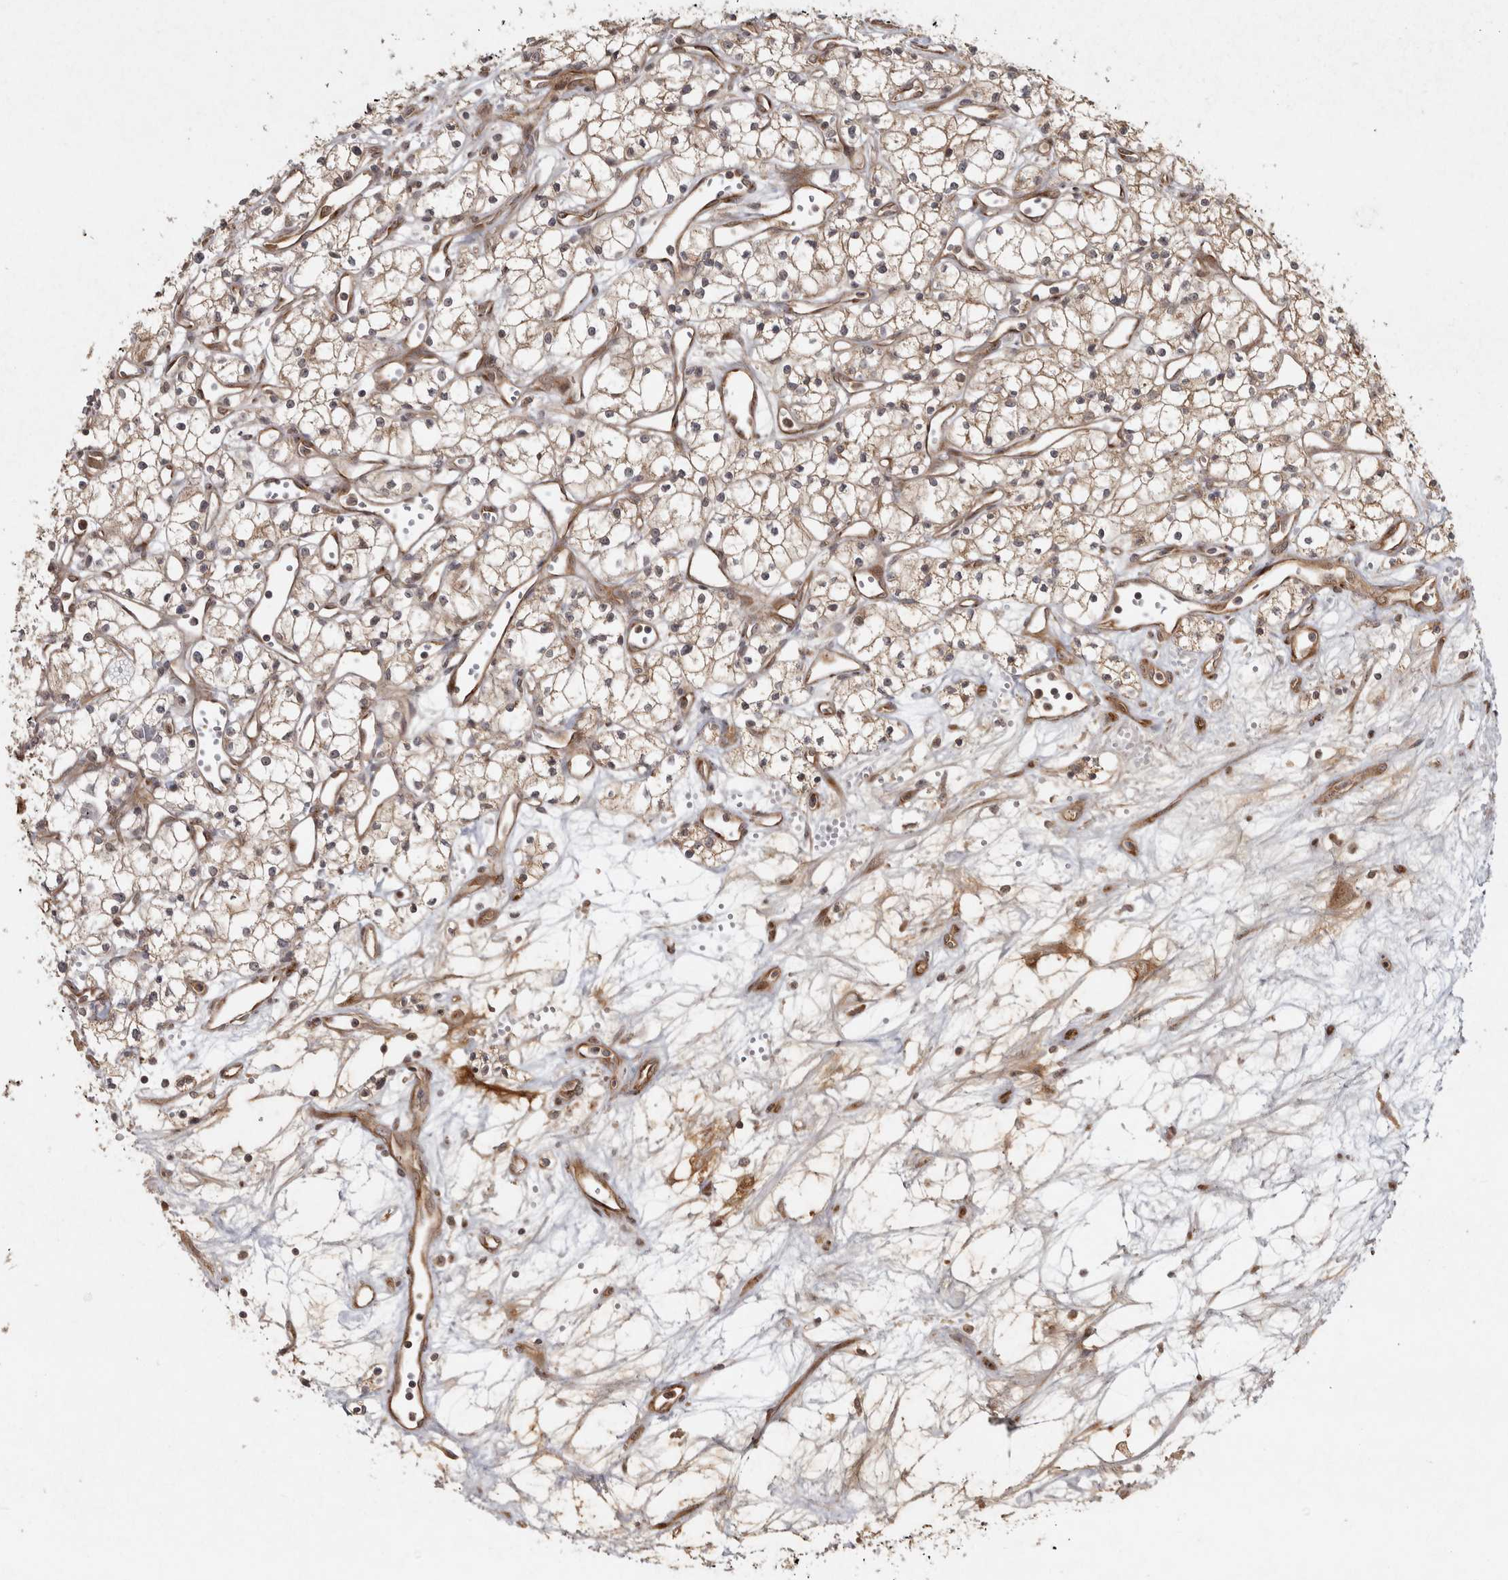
{"staining": {"intensity": "weak", "quantity": ">75%", "location": "cytoplasmic/membranous"}, "tissue": "renal cancer", "cell_type": "Tumor cells", "image_type": "cancer", "snomed": [{"axis": "morphology", "description": "Adenocarcinoma, NOS"}, {"axis": "topography", "description": "Kidney"}], "caption": "The histopathology image reveals immunohistochemical staining of renal cancer. There is weak cytoplasmic/membranous positivity is appreciated in approximately >75% of tumor cells.", "gene": "CAMSAP2", "patient": {"sex": "male", "age": 59}}